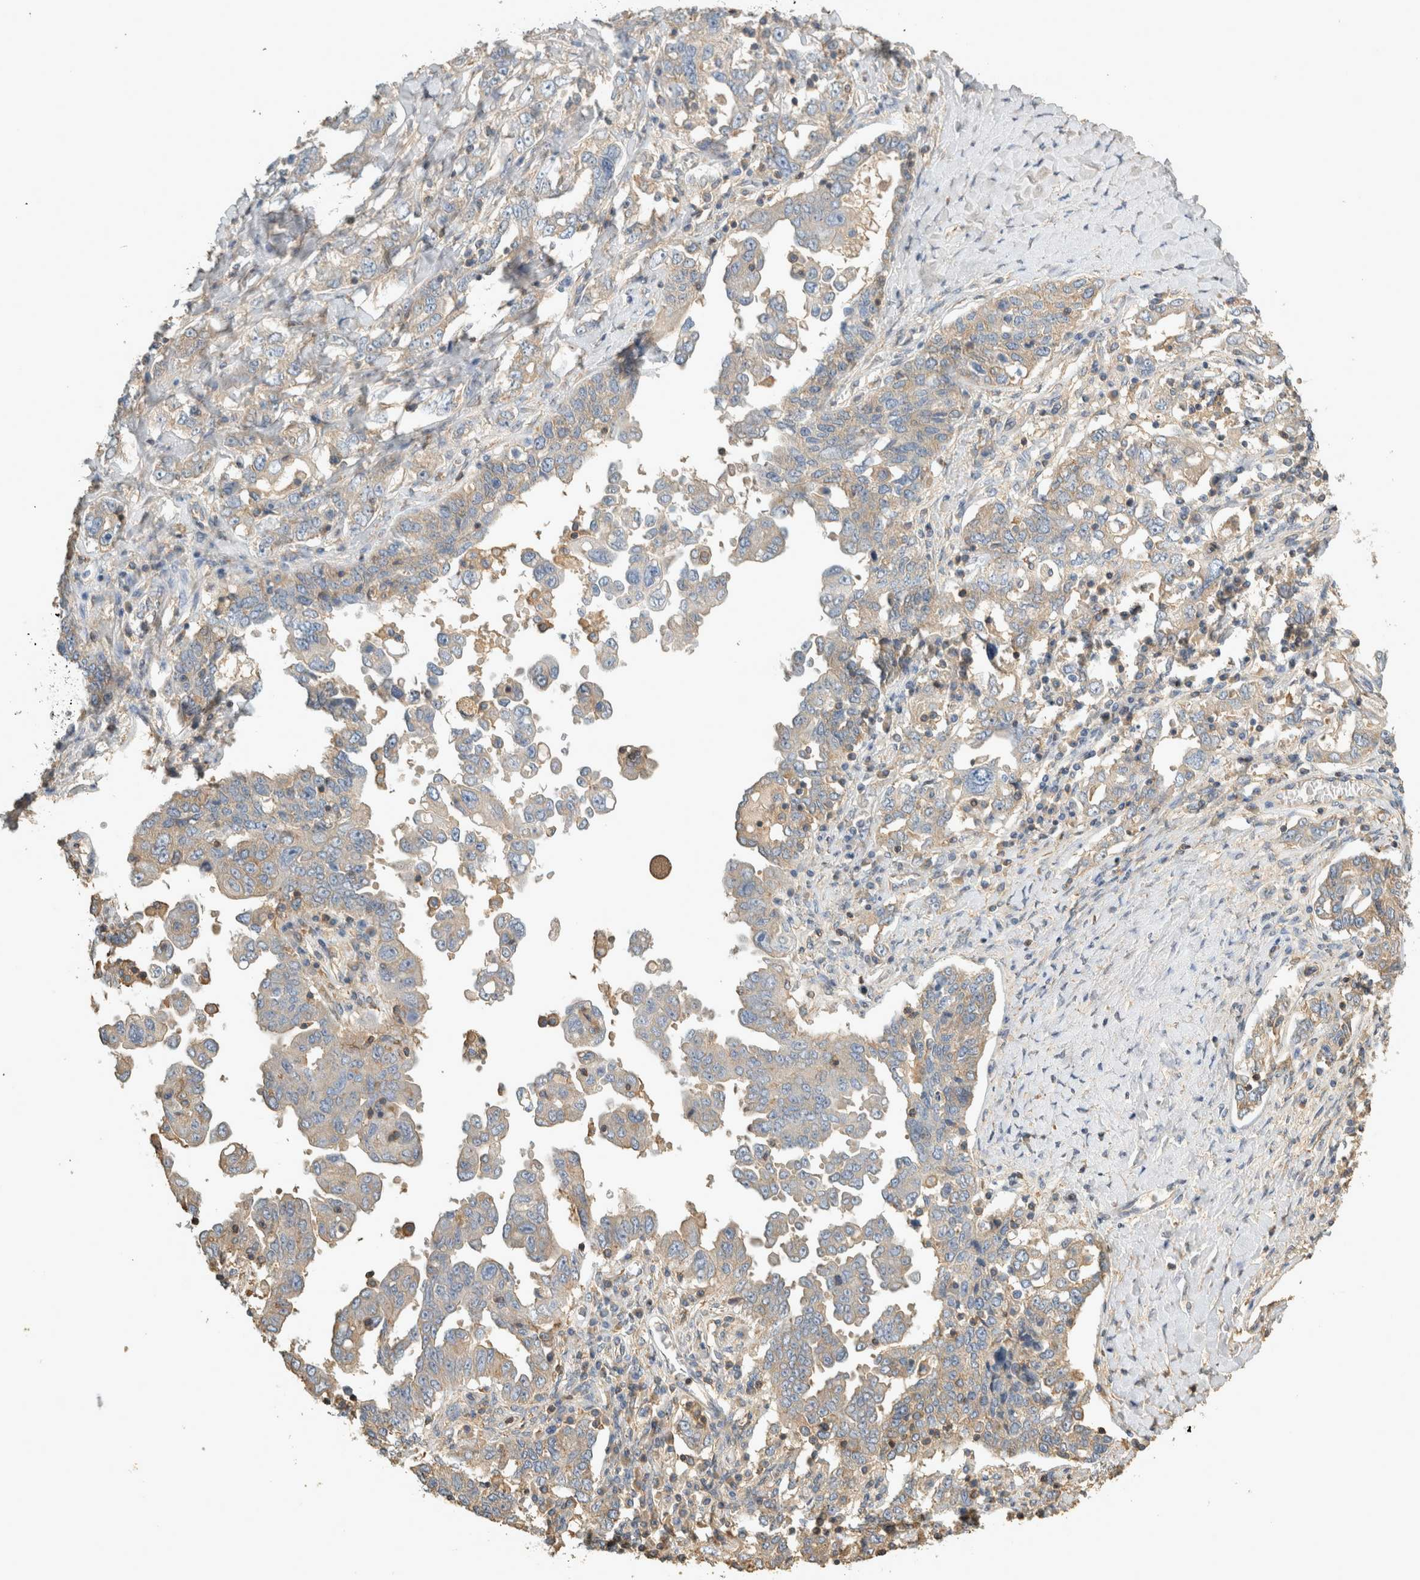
{"staining": {"intensity": "weak", "quantity": ">75%", "location": "cytoplasmic/membranous"}, "tissue": "ovarian cancer", "cell_type": "Tumor cells", "image_type": "cancer", "snomed": [{"axis": "morphology", "description": "Carcinoma, endometroid"}, {"axis": "topography", "description": "Ovary"}], "caption": "Immunohistochemistry (IHC) (DAB (3,3'-diaminobenzidine)) staining of ovarian endometroid carcinoma displays weak cytoplasmic/membranous protein expression in approximately >75% of tumor cells. The staining was performed using DAB to visualize the protein expression in brown, while the nuclei were stained in blue with hematoxylin (Magnification: 20x).", "gene": "EIF4G3", "patient": {"sex": "female", "age": 62}}